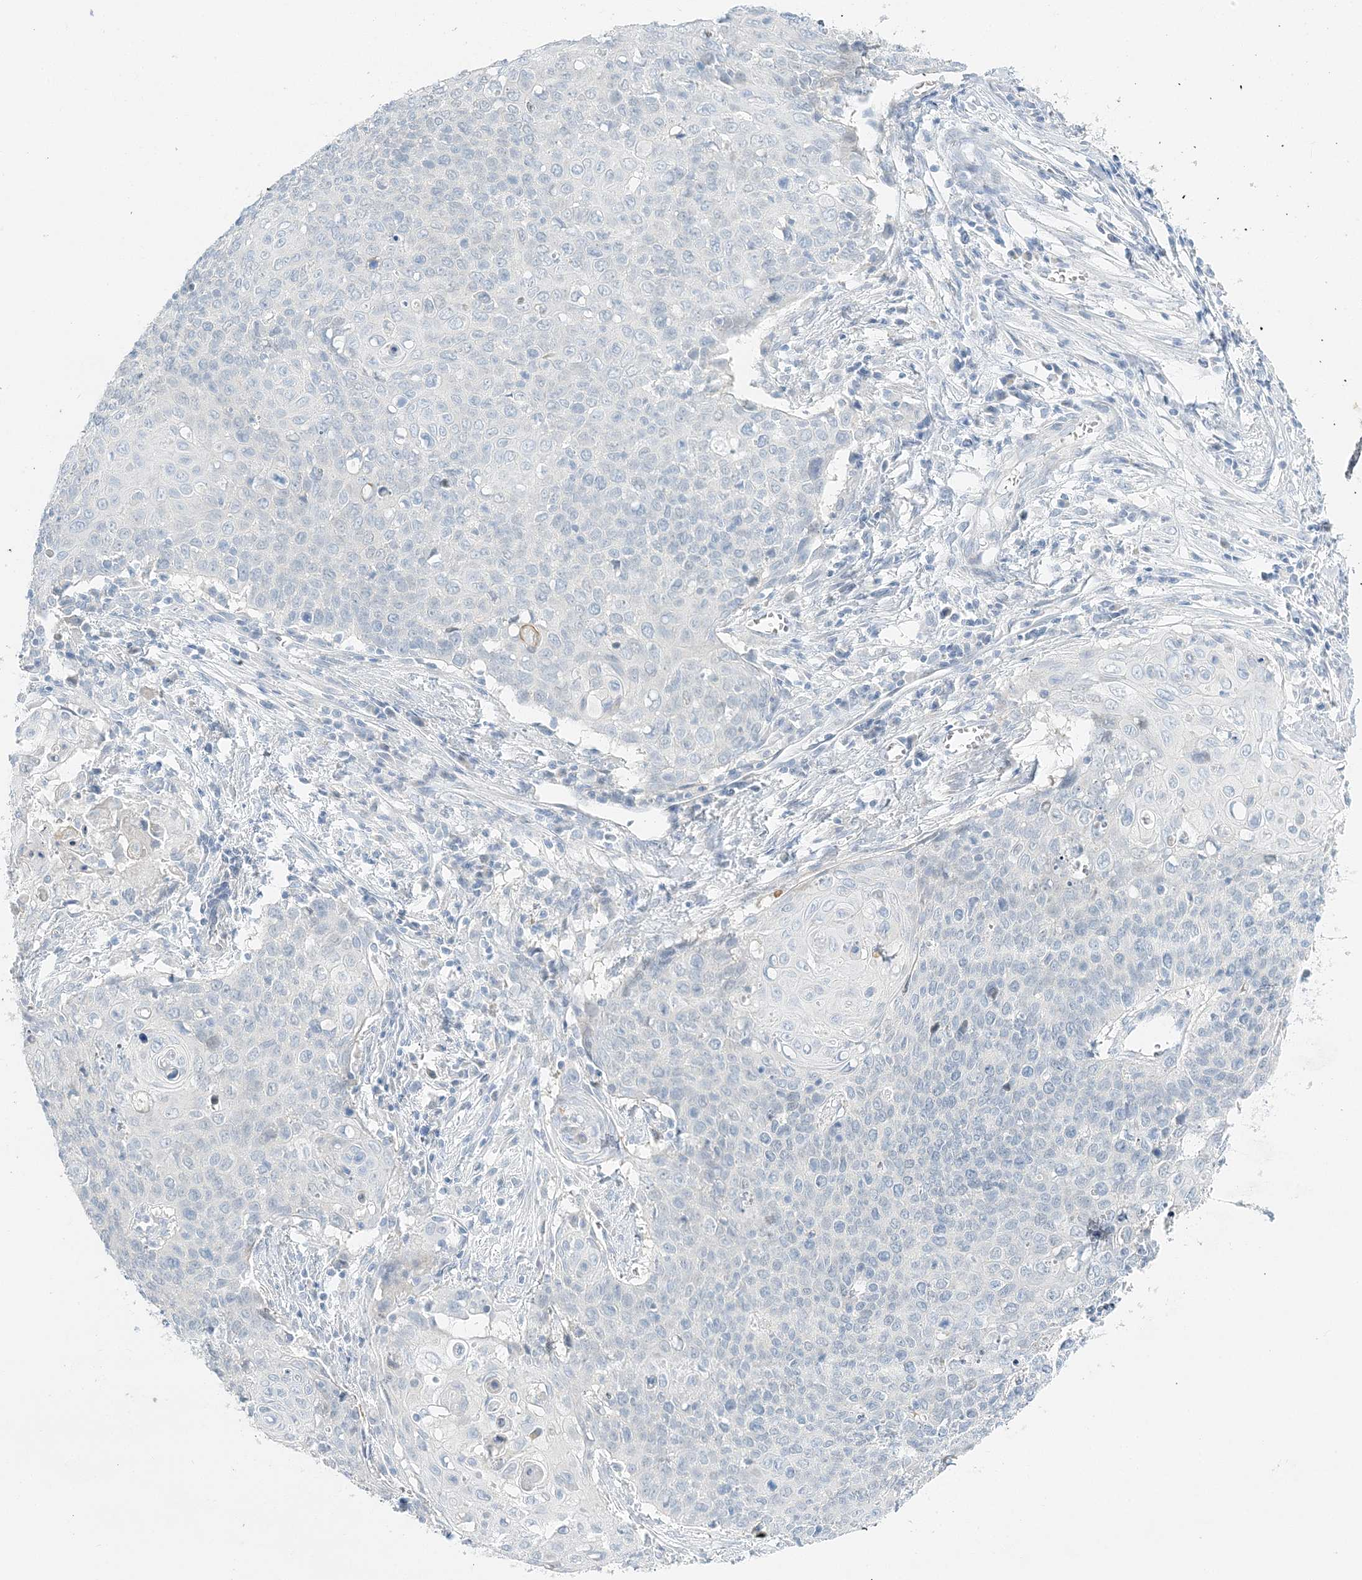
{"staining": {"intensity": "negative", "quantity": "none", "location": "none"}, "tissue": "cervical cancer", "cell_type": "Tumor cells", "image_type": "cancer", "snomed": [{"axis": "morphology", "description": "Squamous cell carcinoma, NOS"}, {"axis": "topography", "description": "Cervix"}], "caption": "This is an IHC image of cervical cancer. There is no expression in tumor cells.", "gene": "VILL", "patient": {"sex": "female", "age": 39}}